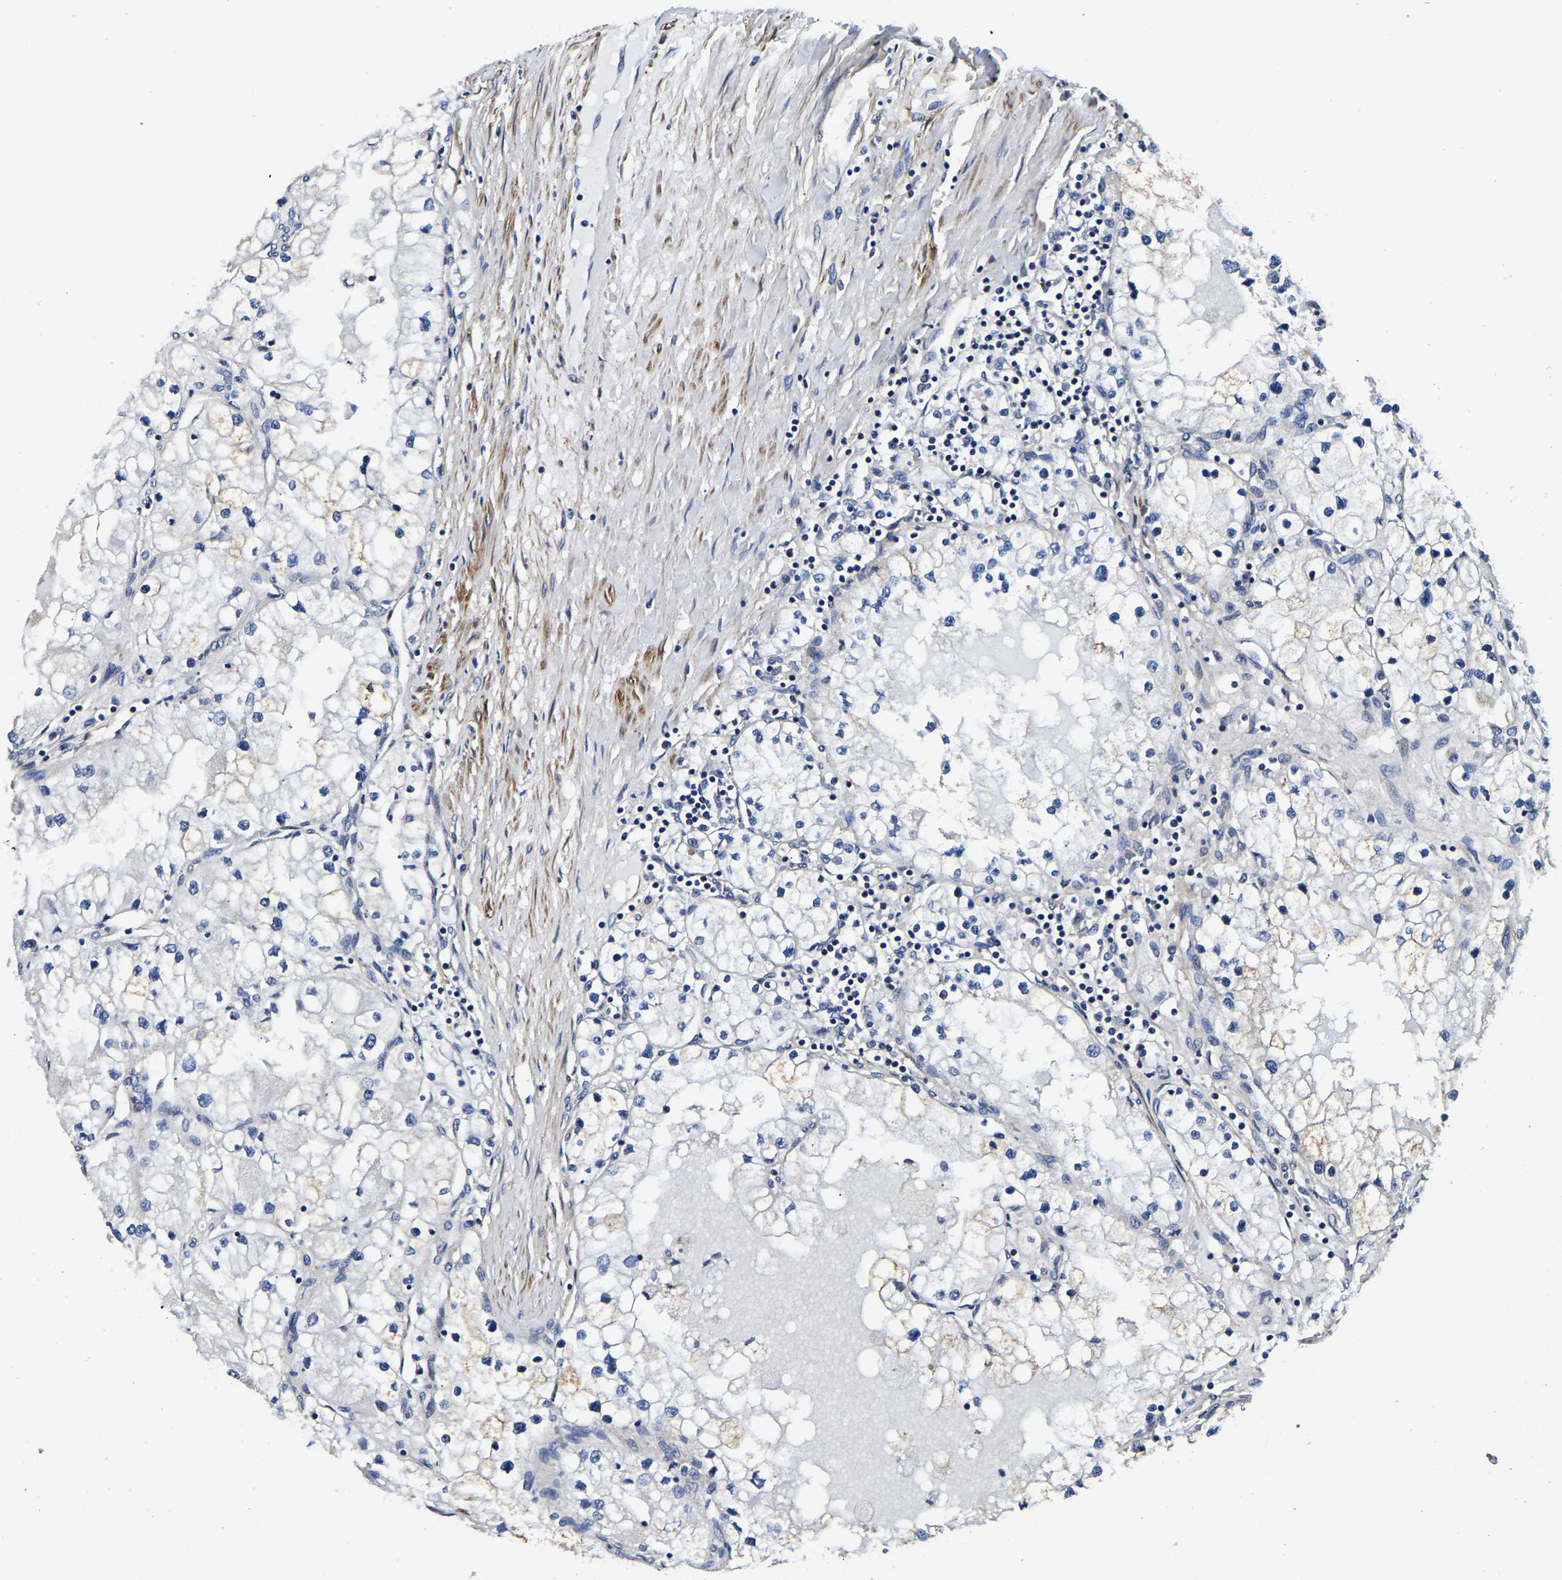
{"staining": {"intensity": "negative", "quantity": "none", "location": "none"}, "tissue": "renal cancer", "cell_type": "Tumor cells", "image_type": "cancer", "snomed": [{"axis": "morphology", "description": "Adenocarcinoma, NOS"}, {"axis": "topography", "description": "Kidney"}], "caption": "This is an immunohistochemistry histopathology image of renal cancer (adenocarcinoma). There is no positivity in tumor cells.", "gene": "KCTD17", "patient": {"sex": "male", "age": 68}}